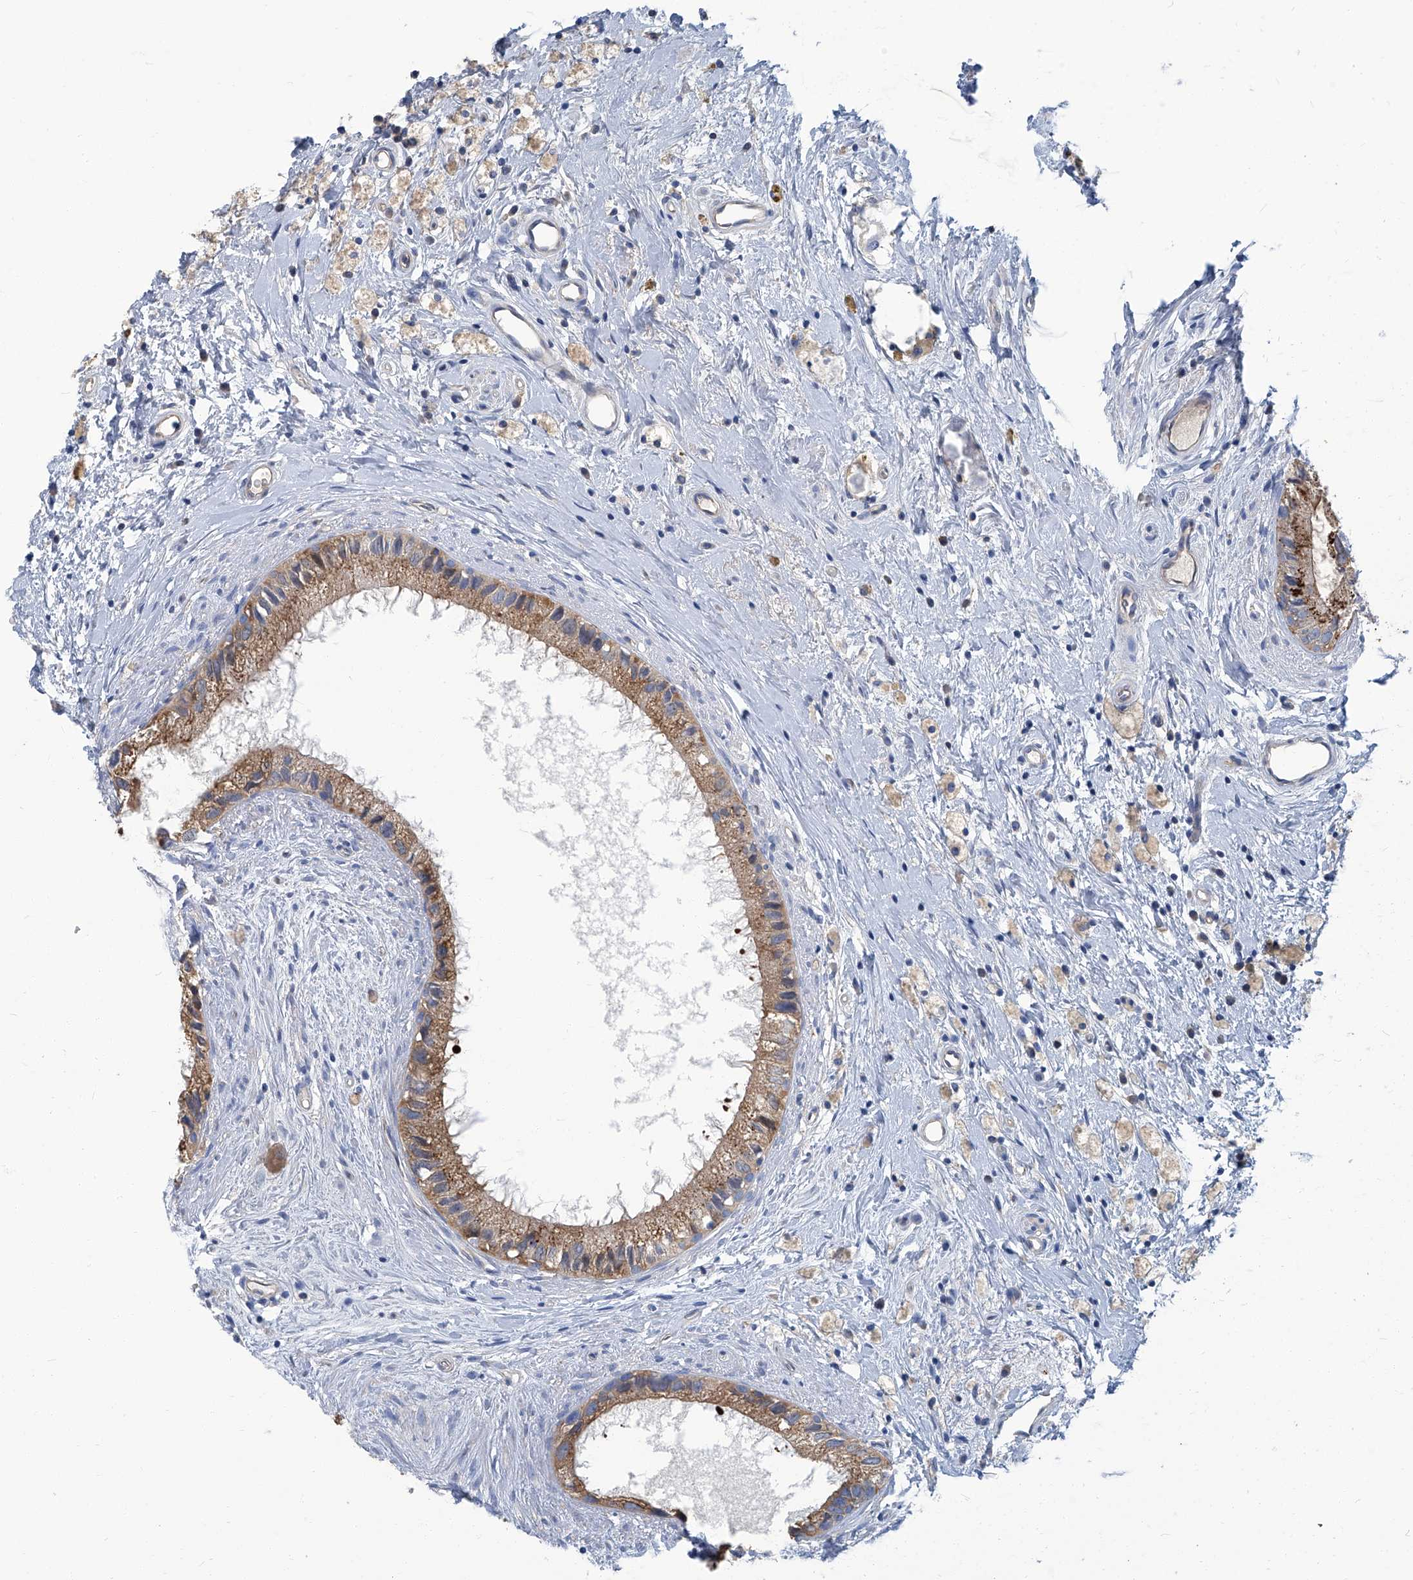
{"staining": {"intensity": "moderate", "quantity": ">75%", "location": "cytoplasmic/membranous"}, "tissue": "epididymis", "cell_type": "Glandular cells", "image_type": "normal", "snomed": [{"axis": "morphology", "description": "Normal tissue, NOS"}, {"axis": "topography", "description": "Epididymis"}], "caption": "Protein staining of unremarkable epididymis exhibits moderate cytoplasmic/membranous positivity in approximately >75% of glandular cells. (IHC, brightfield microscopy, high magnification).", "gene": "PFKL", "patient": {"sex": "male", "age": 80}}